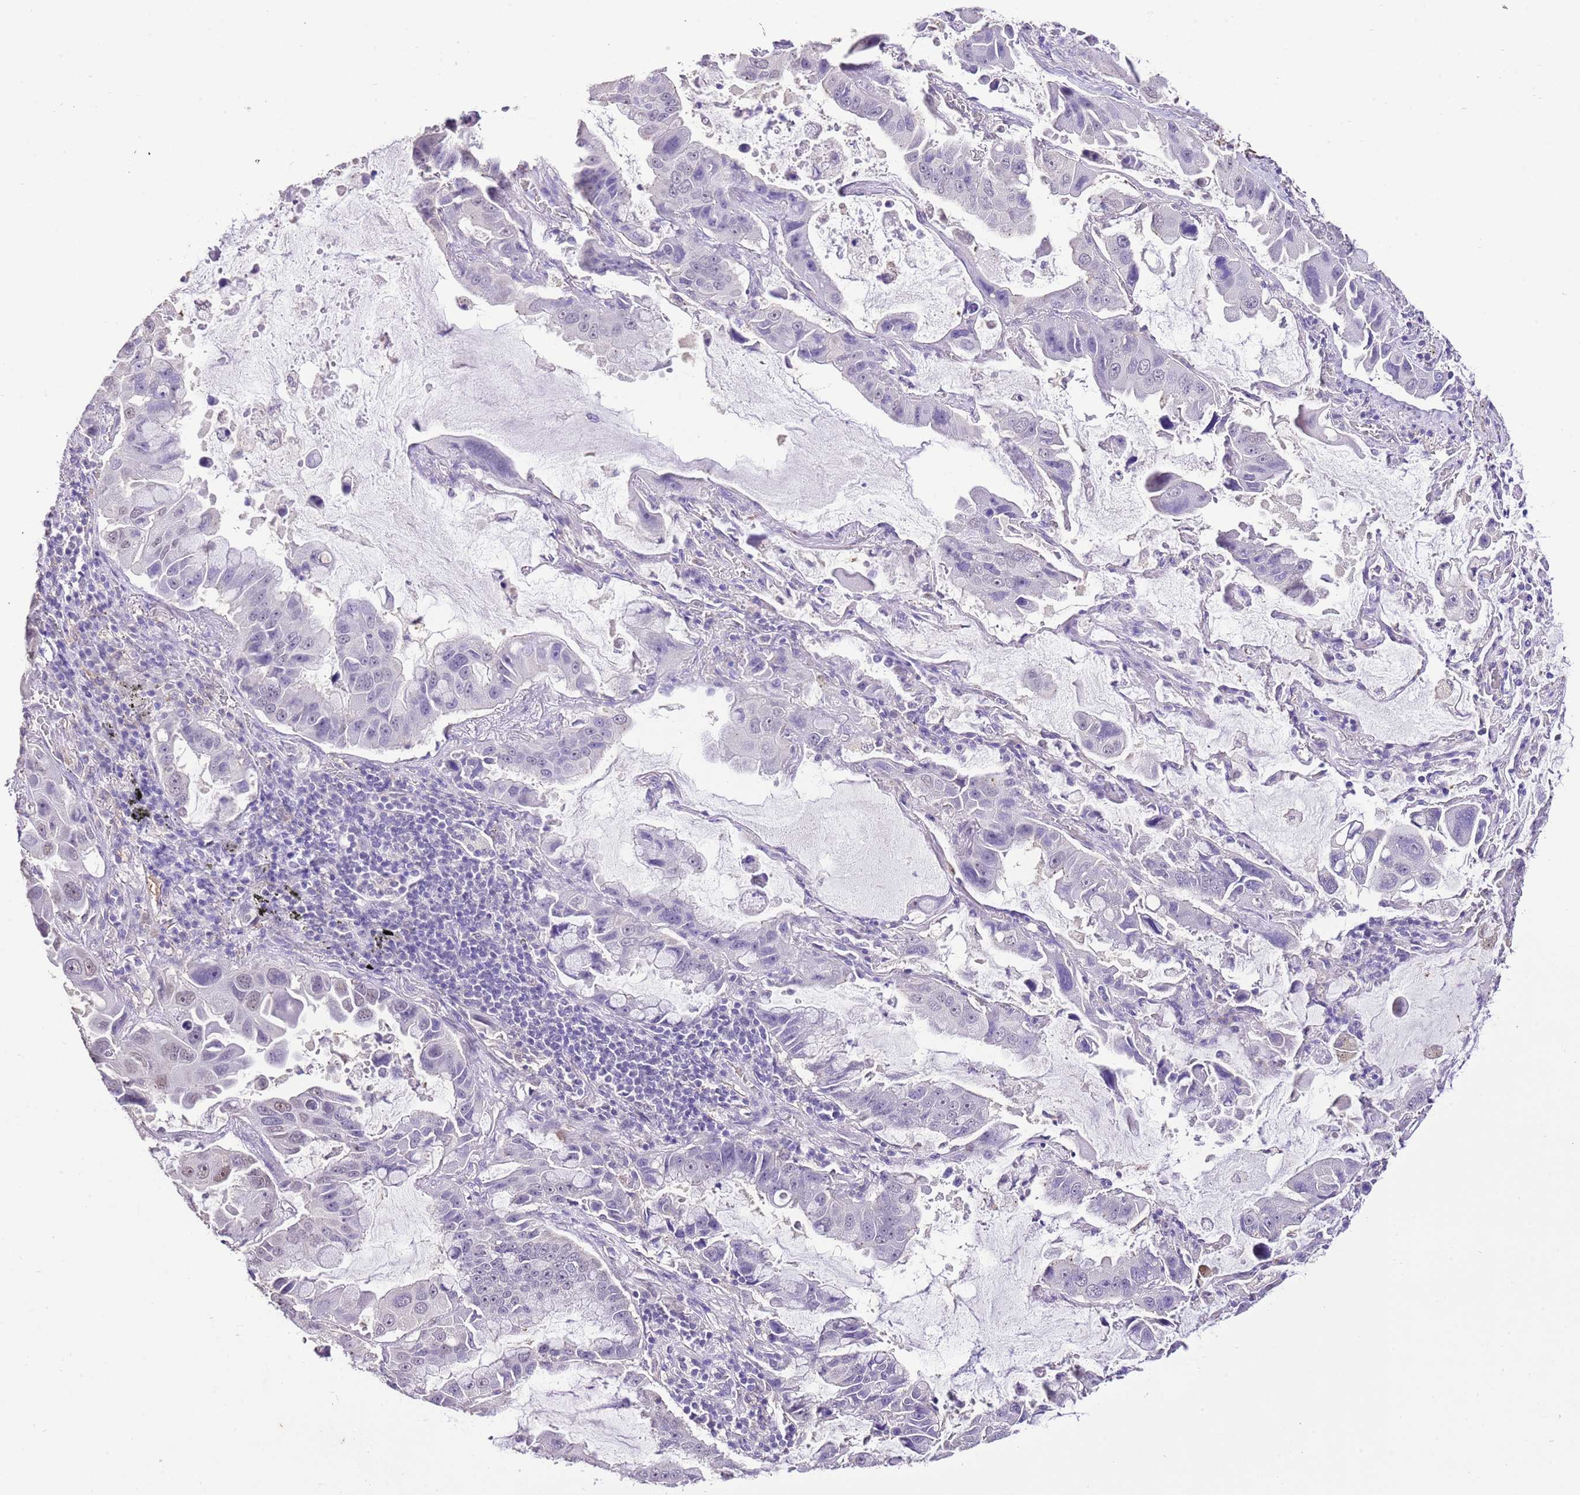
{"staining": {"intensity": "negative", "quantity": "none", "location": "none"}, "tissue": "lung cancer", "cell_type": "Tumor cells", "image_type": "cancer", "snomed": [{"axis": "morphology", "description": "Adenocarcinoma, NOS"}, {"axis": "topography", "description": "Lung"}], "caption": "Immunohistochemical staining of lung cancer (adenocarcinoma) exhibits no significant expression in tumor cells.", "gene": "IZUMO4", "patient": {"sex": "male", "age": 64}}